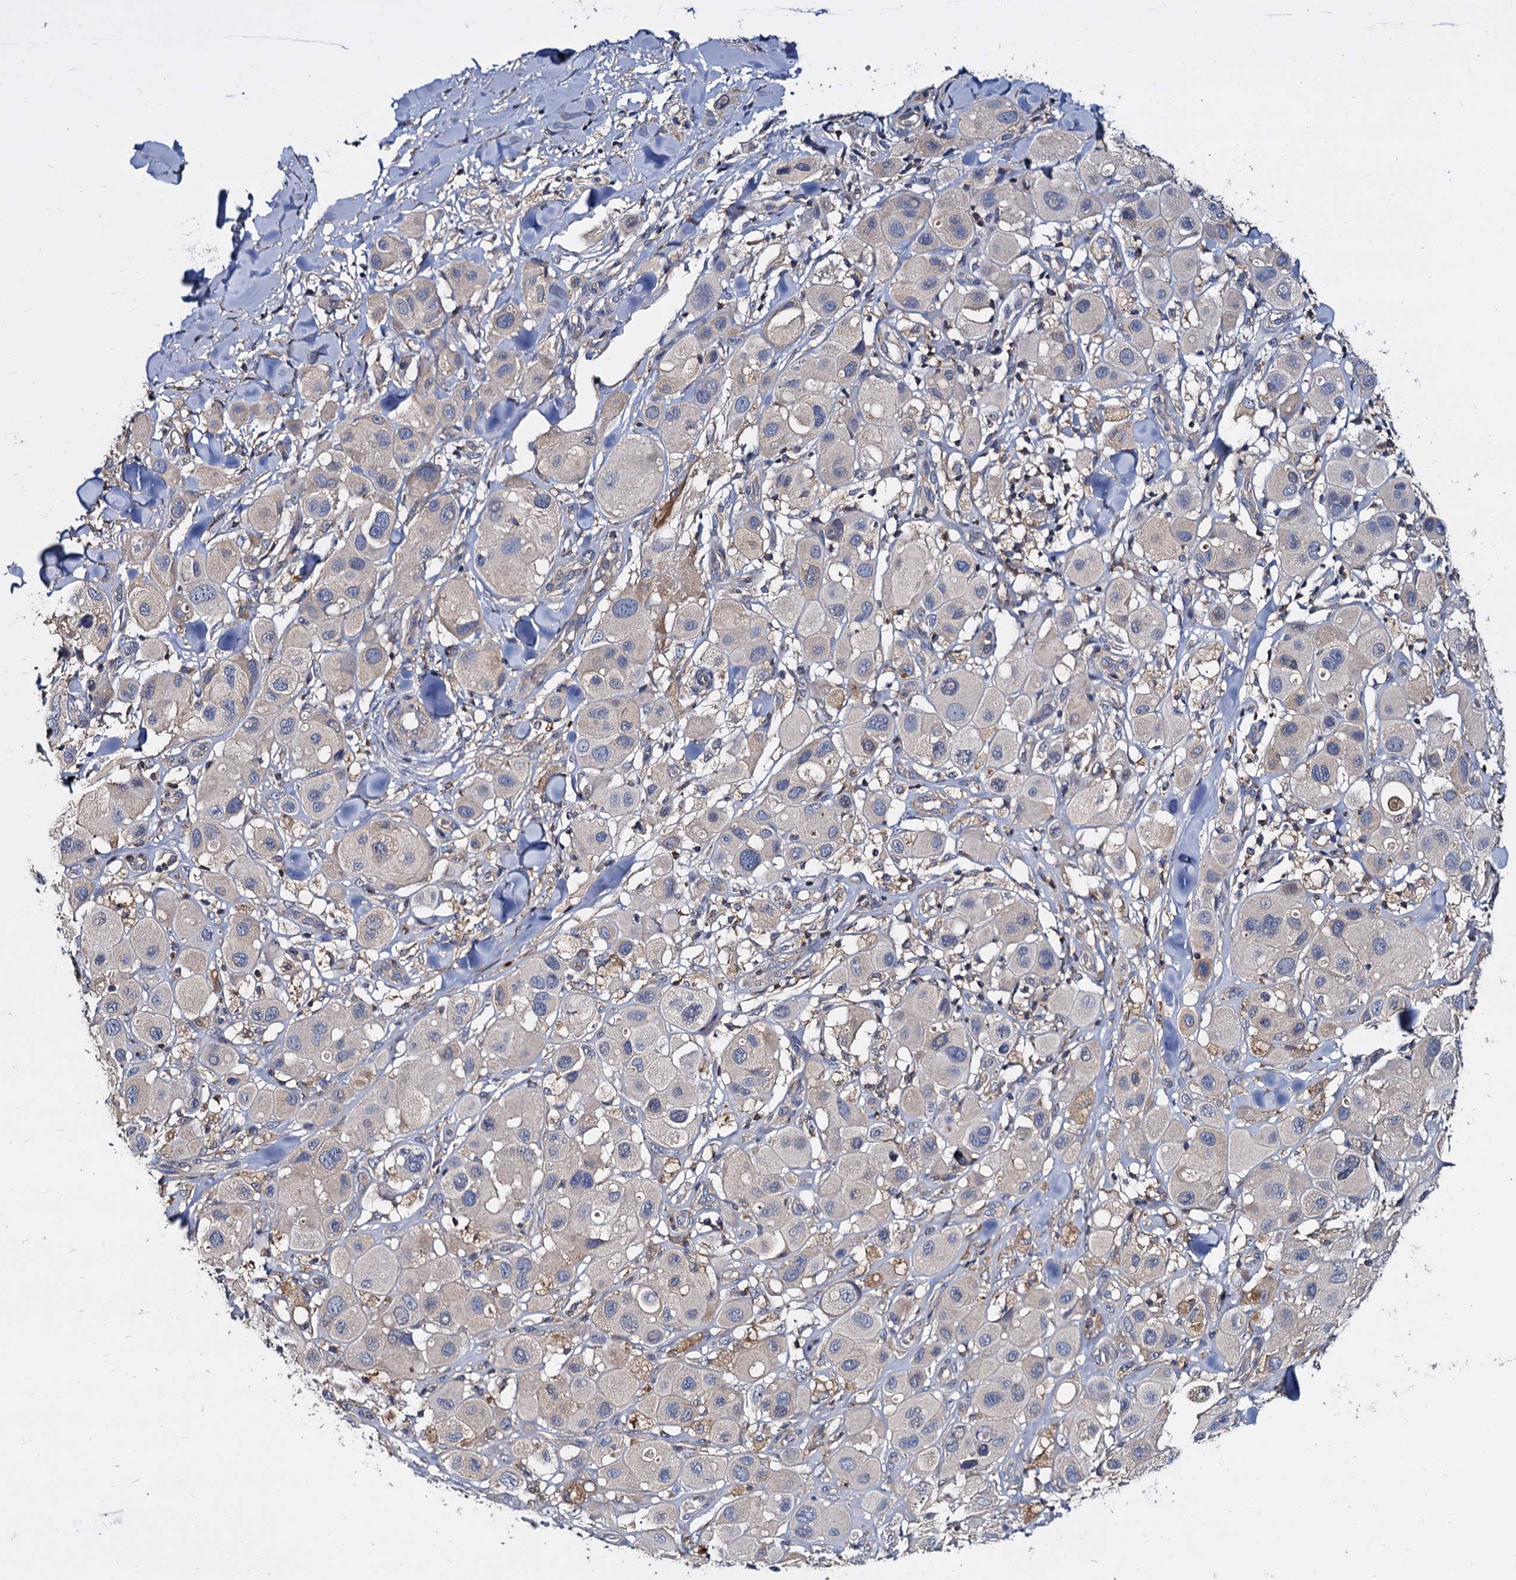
{"staining": {"intensity": "negative", "quantity": "none", "location": "none"}, "tissue": "melanoma", "cell_type": "Tumor cells", "image_type": "cancer", "snomed": [{"axis": "morphology", "description": "Malignant melanoma, Metastatic site"}, {"axis": "topography", "description": "Skin"}], "caption": "Tumor cells are negative for protein expression in human melanoma.", "gene": "ANKRD13A", "patient": {"sex": "male", "age": 41}}